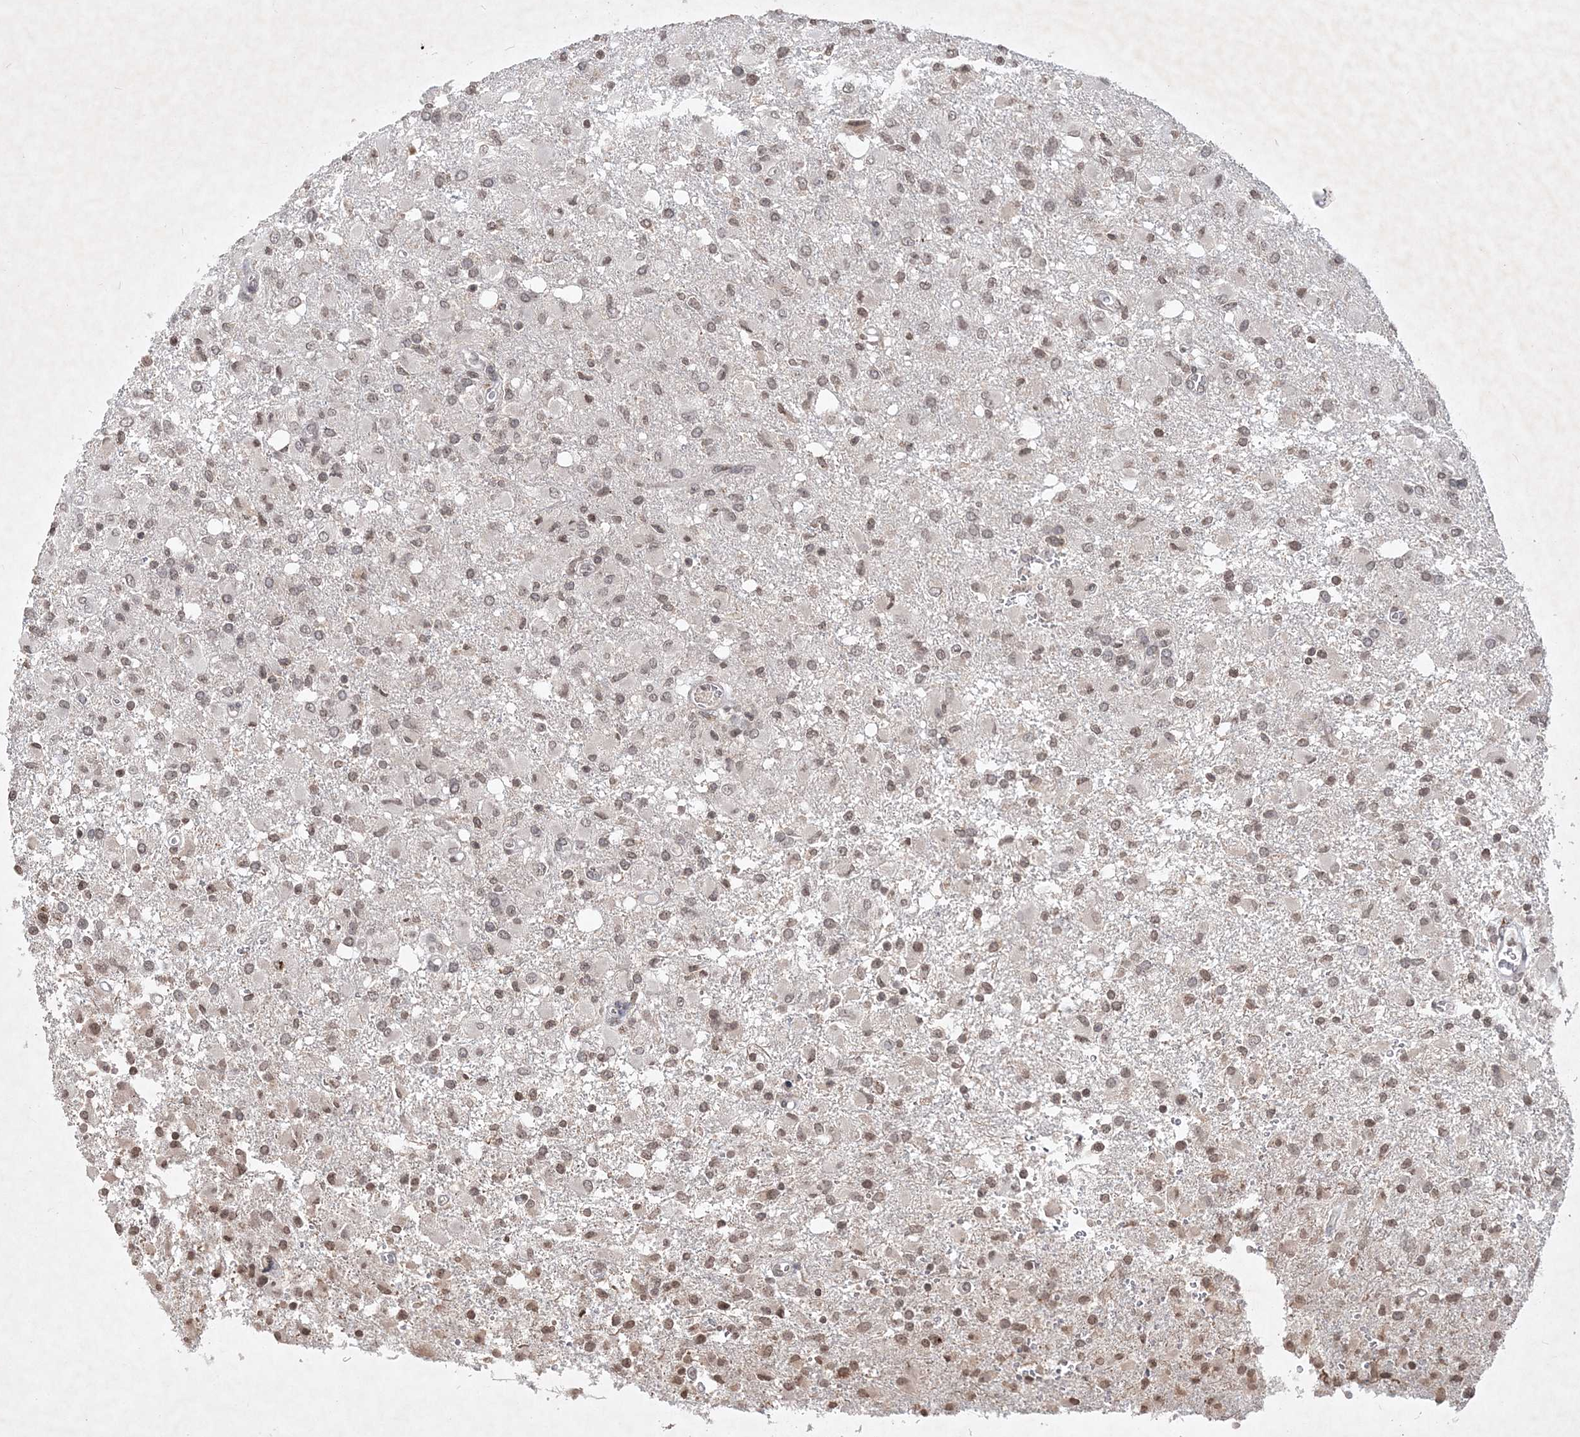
{"staining": {"intensity": "moderate", "quantity": "25%-75%", "location": "nuclear"}, "tissue": "glioma", "cell_type": "Tumor cells", "image_type": "cancer", "snomed": [{"axis": "morphology", "description": "Glioma, malignant, High grade"}, {"axis": "topography", "description": "Brain"}], "caption": "Brown immunohistochemical staining in human glioma exhibits moderate nuclear expression in approximately 25%-75% of tumor cells. Nuclei are stained in blue.", "gene": "SOWAHB", "patient": {"sex": "female", "age": 57}}